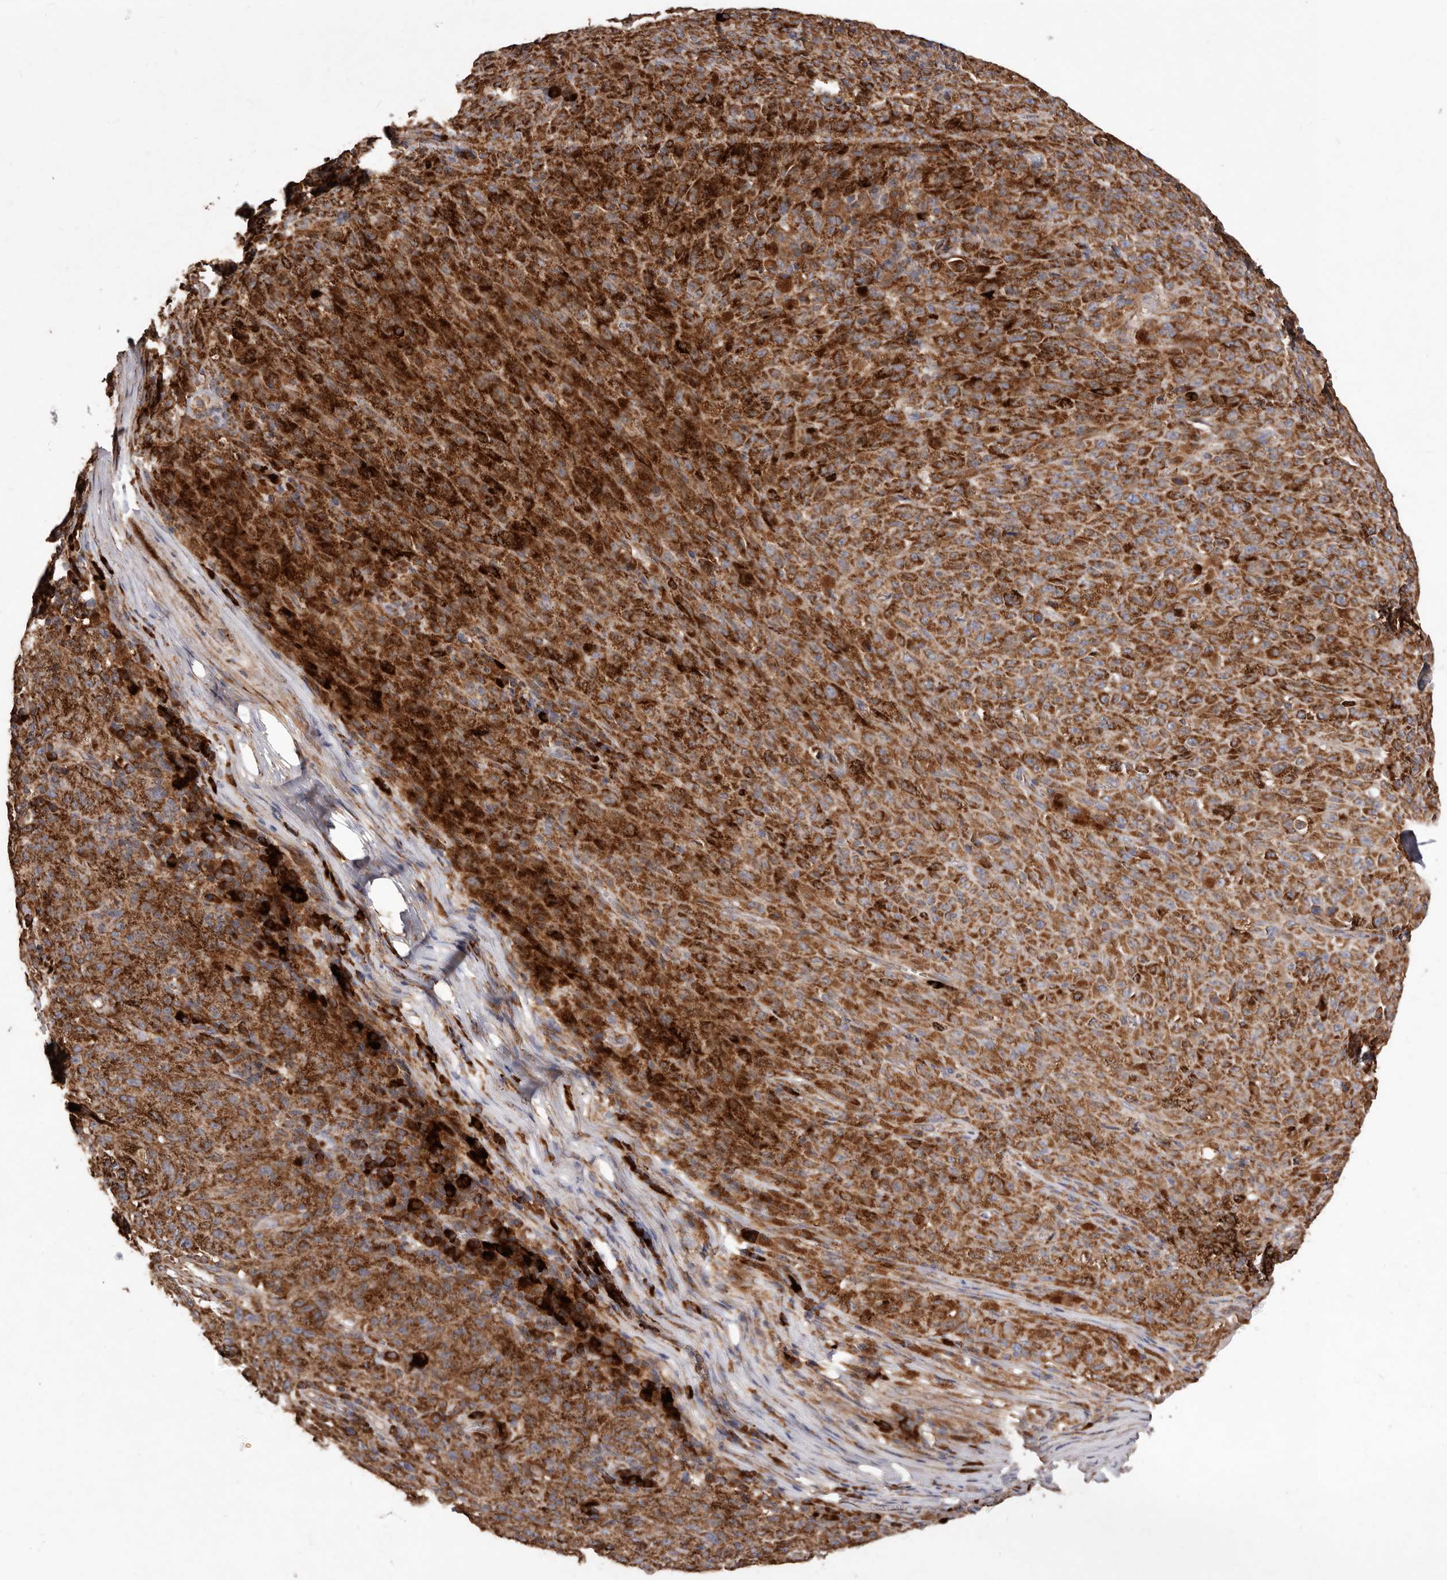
{"staining": {"intensity": "strong", "quantity": ">75%", "location": "cytoplasmic/membranous"}, "tissue": "melanoma", "cell_type": "Tumor cells", "image_type": "cancer", "snomed": [{"axis": "morphology", "description": "Malignant melanoma, NOS"}, {"axis": "topography", "description": "Skin"}], "caption": "Immunohistochemical staining of malignant melanoma shows high levels of strong cytoplasmic/membranous positivity in about >75% of tumor cells.", "gene": "STEAP2", "patient": {"sex": "female", "age": 82}}